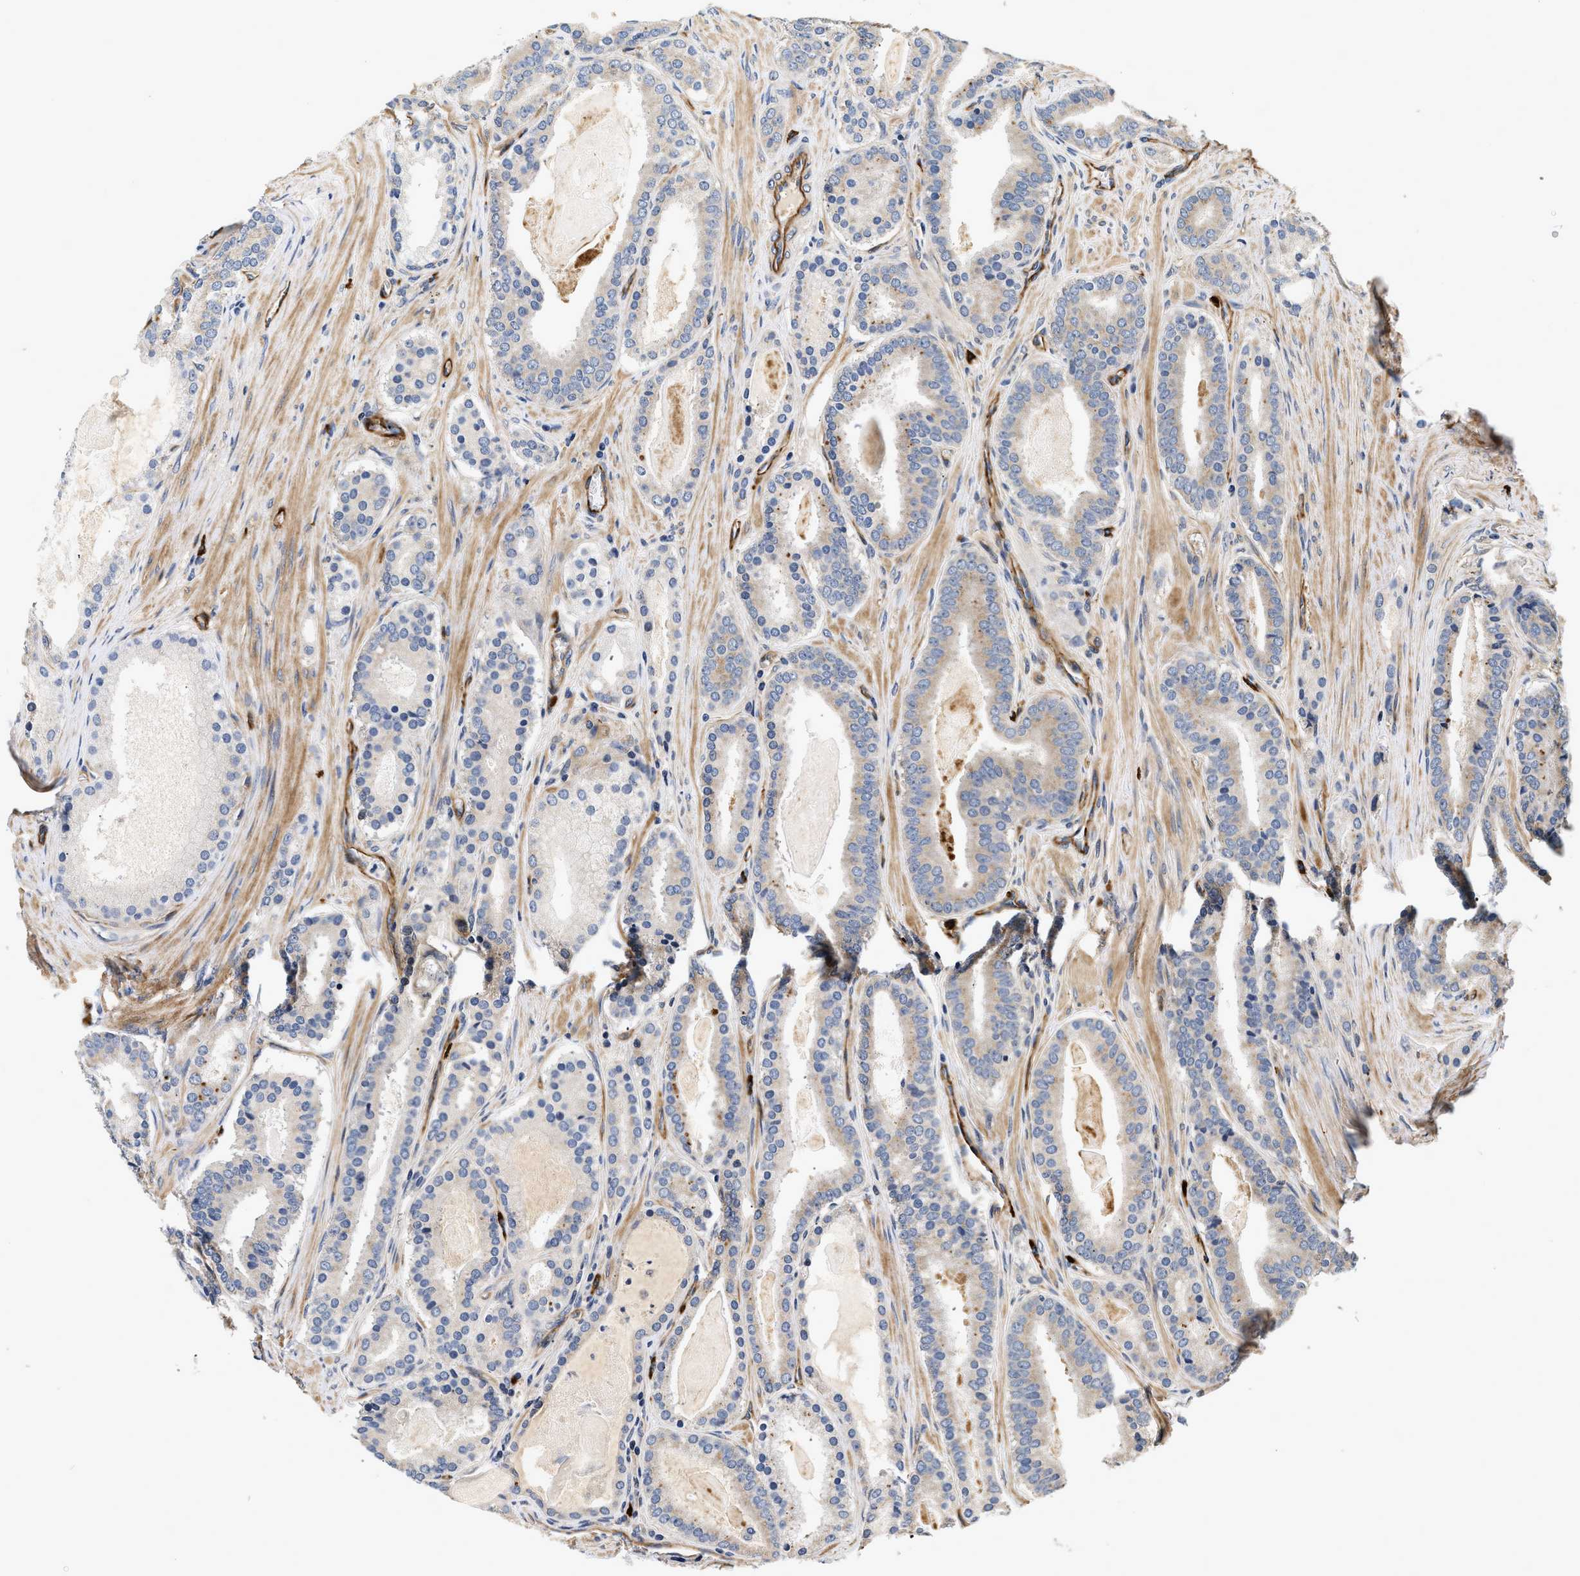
{"staining": {"intensity": "moderate", "quantity": "25%-75%", "location": "cytoplasmic/membranous"}, "tissue": "prostate cancer", "cell_type": "Tumor cells", "image_type": "cancer", "snomed": [{"axis": "morphology", "description": "Adenocarcinoma, High grade"}, {"axis": "topography", "description": "Prostate"}], "caption": "Prostate high-grade adenocarcinoma stained with a protein marker reveals moderate staining in tumor cells.", "gene": "NME6", "patient": {"sex": "male", "age": 60}}